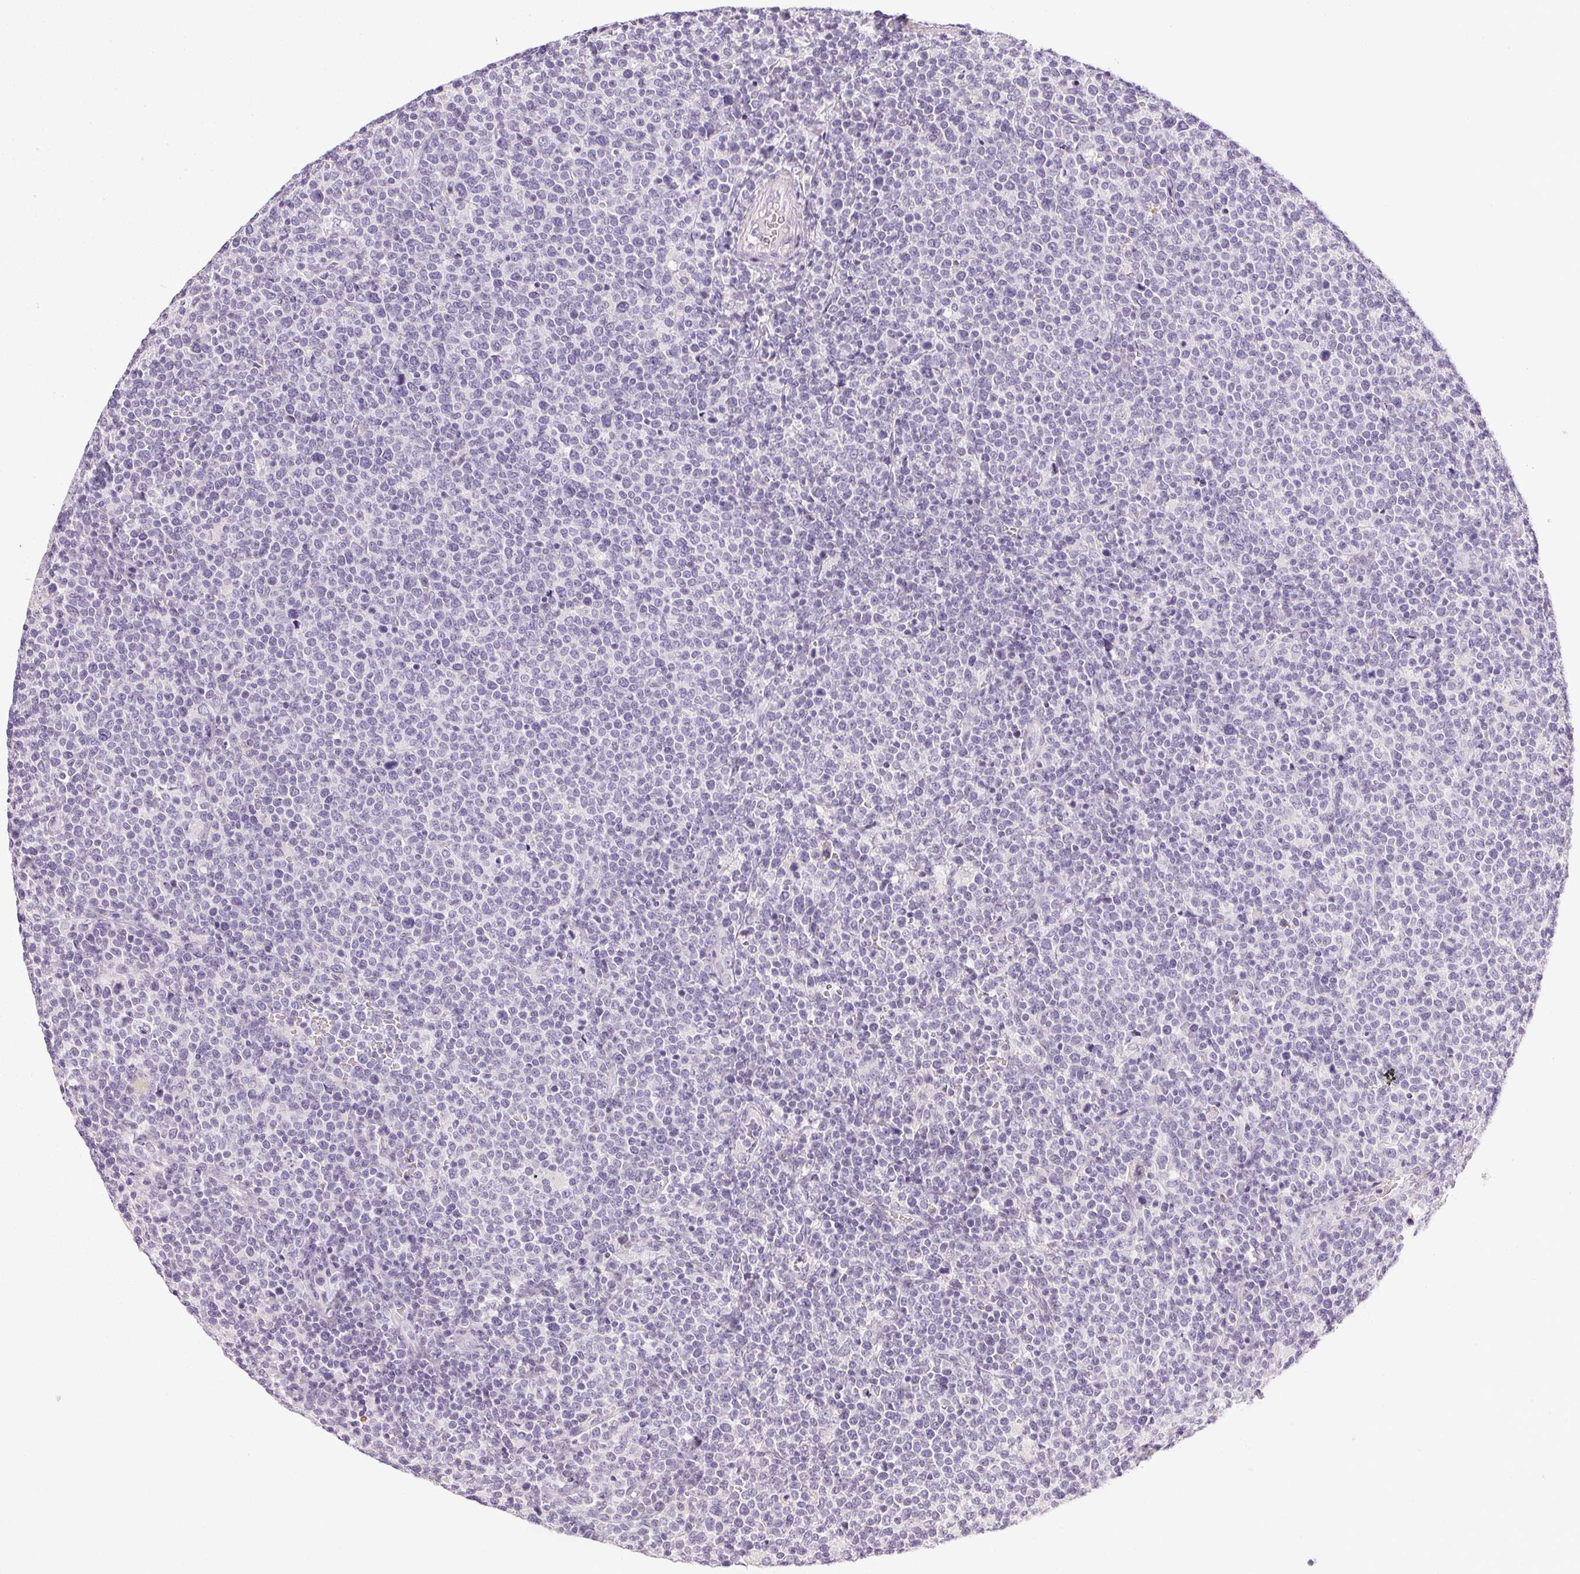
{"staining": {"intensity": "negative", "quantity": "none", "location": "none"}, "tissue": "lymphoma", "cell_type": "Tumor cells", "image_type": "cancer", "snomed": [{"axis": "morphology", "description": "Malignant lymphoma, non-Hodgkin's type, High grade"}, {"axis": "topography", "description": "Lymph node"}], "caption": "IHC image of human high-grade malignant lymphoma, non-Hodgkin's type stained for a protein (brown), which demonstrates no expression in tumor cells. (Stains: DAB IHC with hematoxylin counter stain, Microscopy: brightfield microscopy at high magnification).", "gene": "GSDMC", "patient": {"sex": "male", "age": 61}}